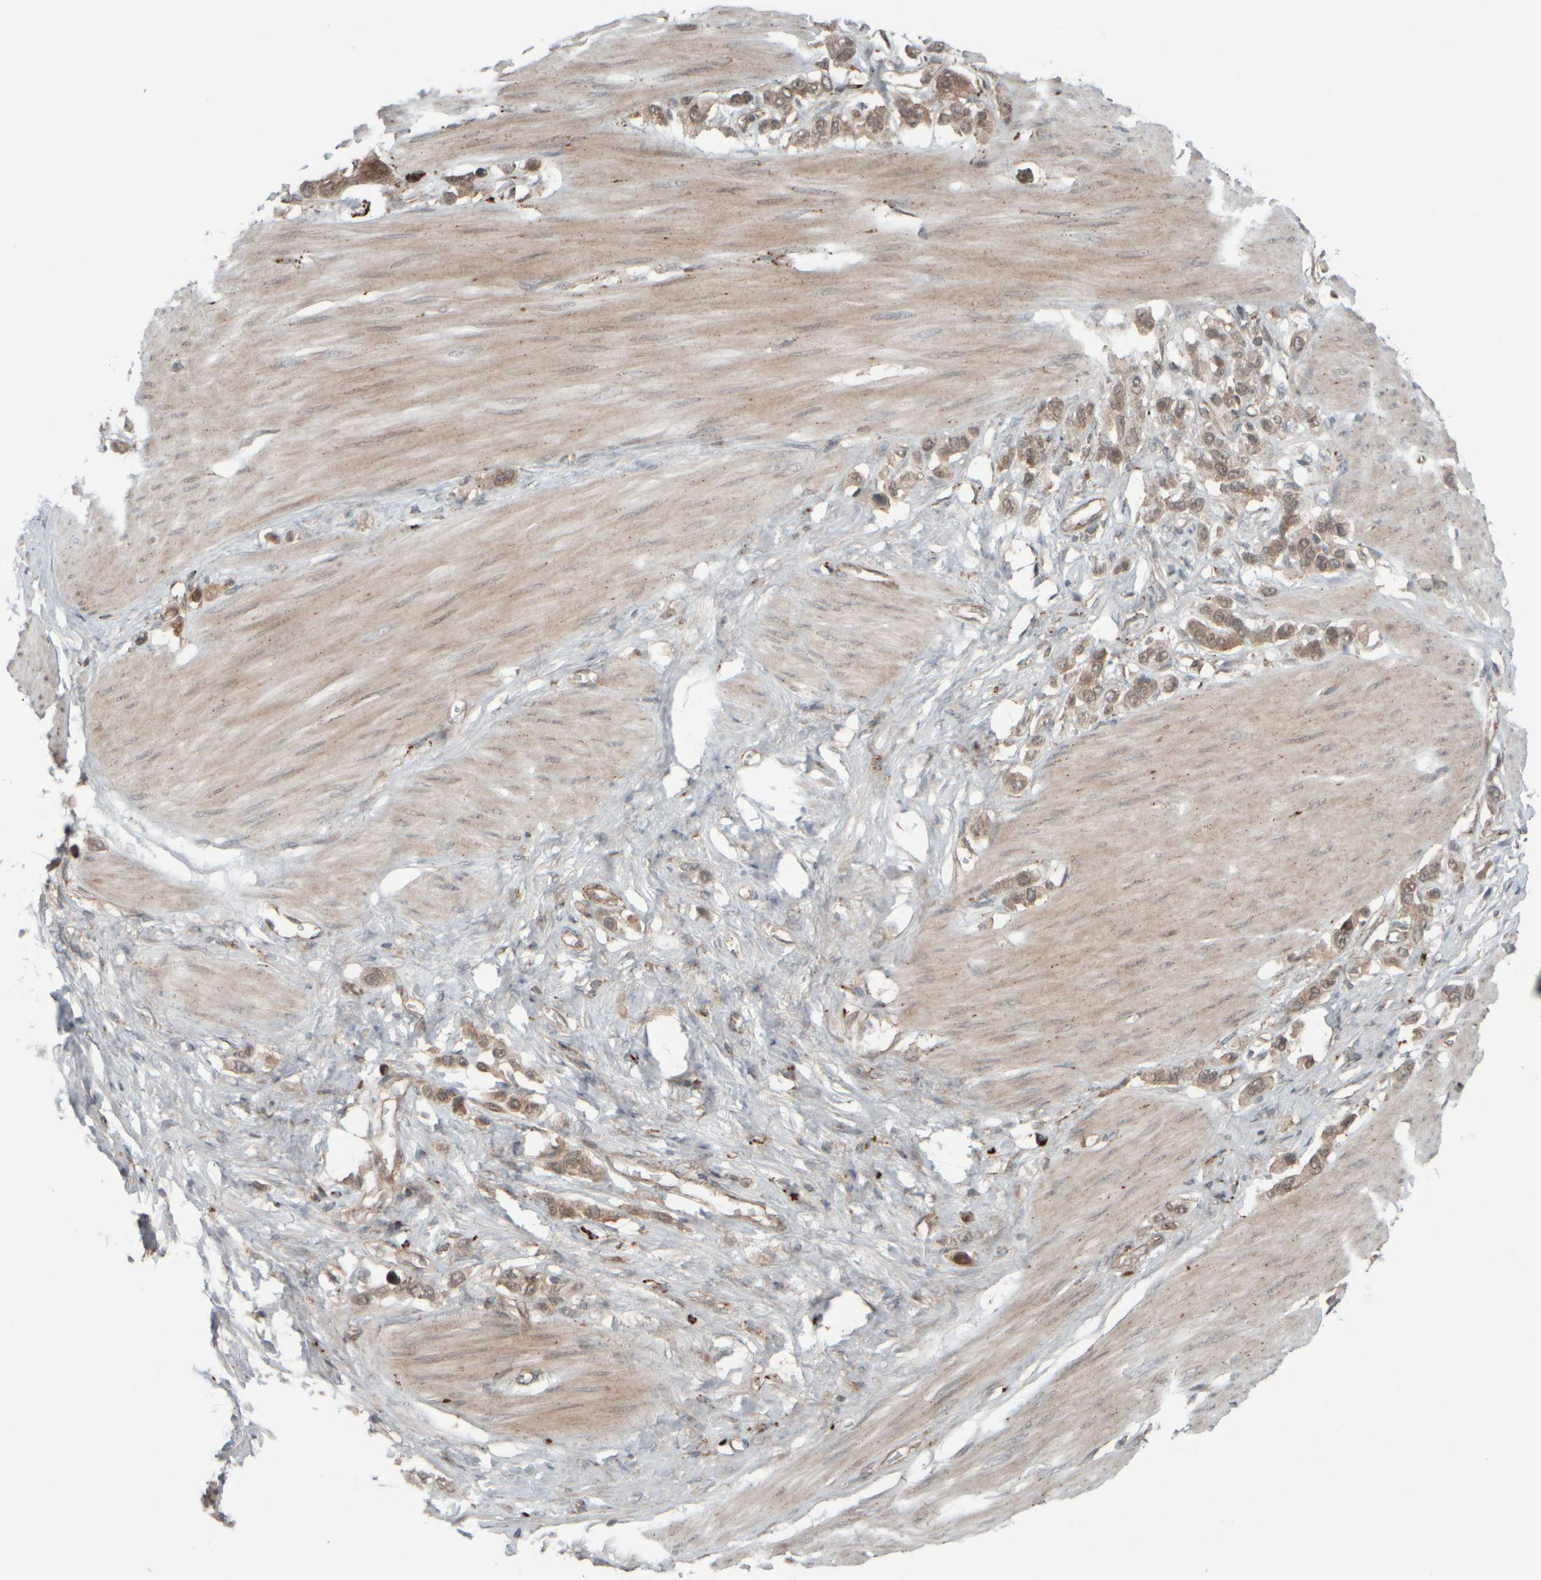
{"staining": {"intensity": "weak", "quantity": ">75%", "location": "cytoplasmic/membranous"}, "tissue": "stomach cancer", "cell_type": "Tumor cells", "image_type": "cancer", "snomed": [{"axis": "morphology", "description": "Adenocarcinoma, NOS"}, {"axis": "topography", "description": "Stomach"}], "caption": "A brown stain shows weak cytoplasmic/membranous positivity of a protein in human stomach cancer (adenocarcinoma) tumor cells.", "gene": "GIGYF1", "patient": {"sex": "female", "age": 65}}